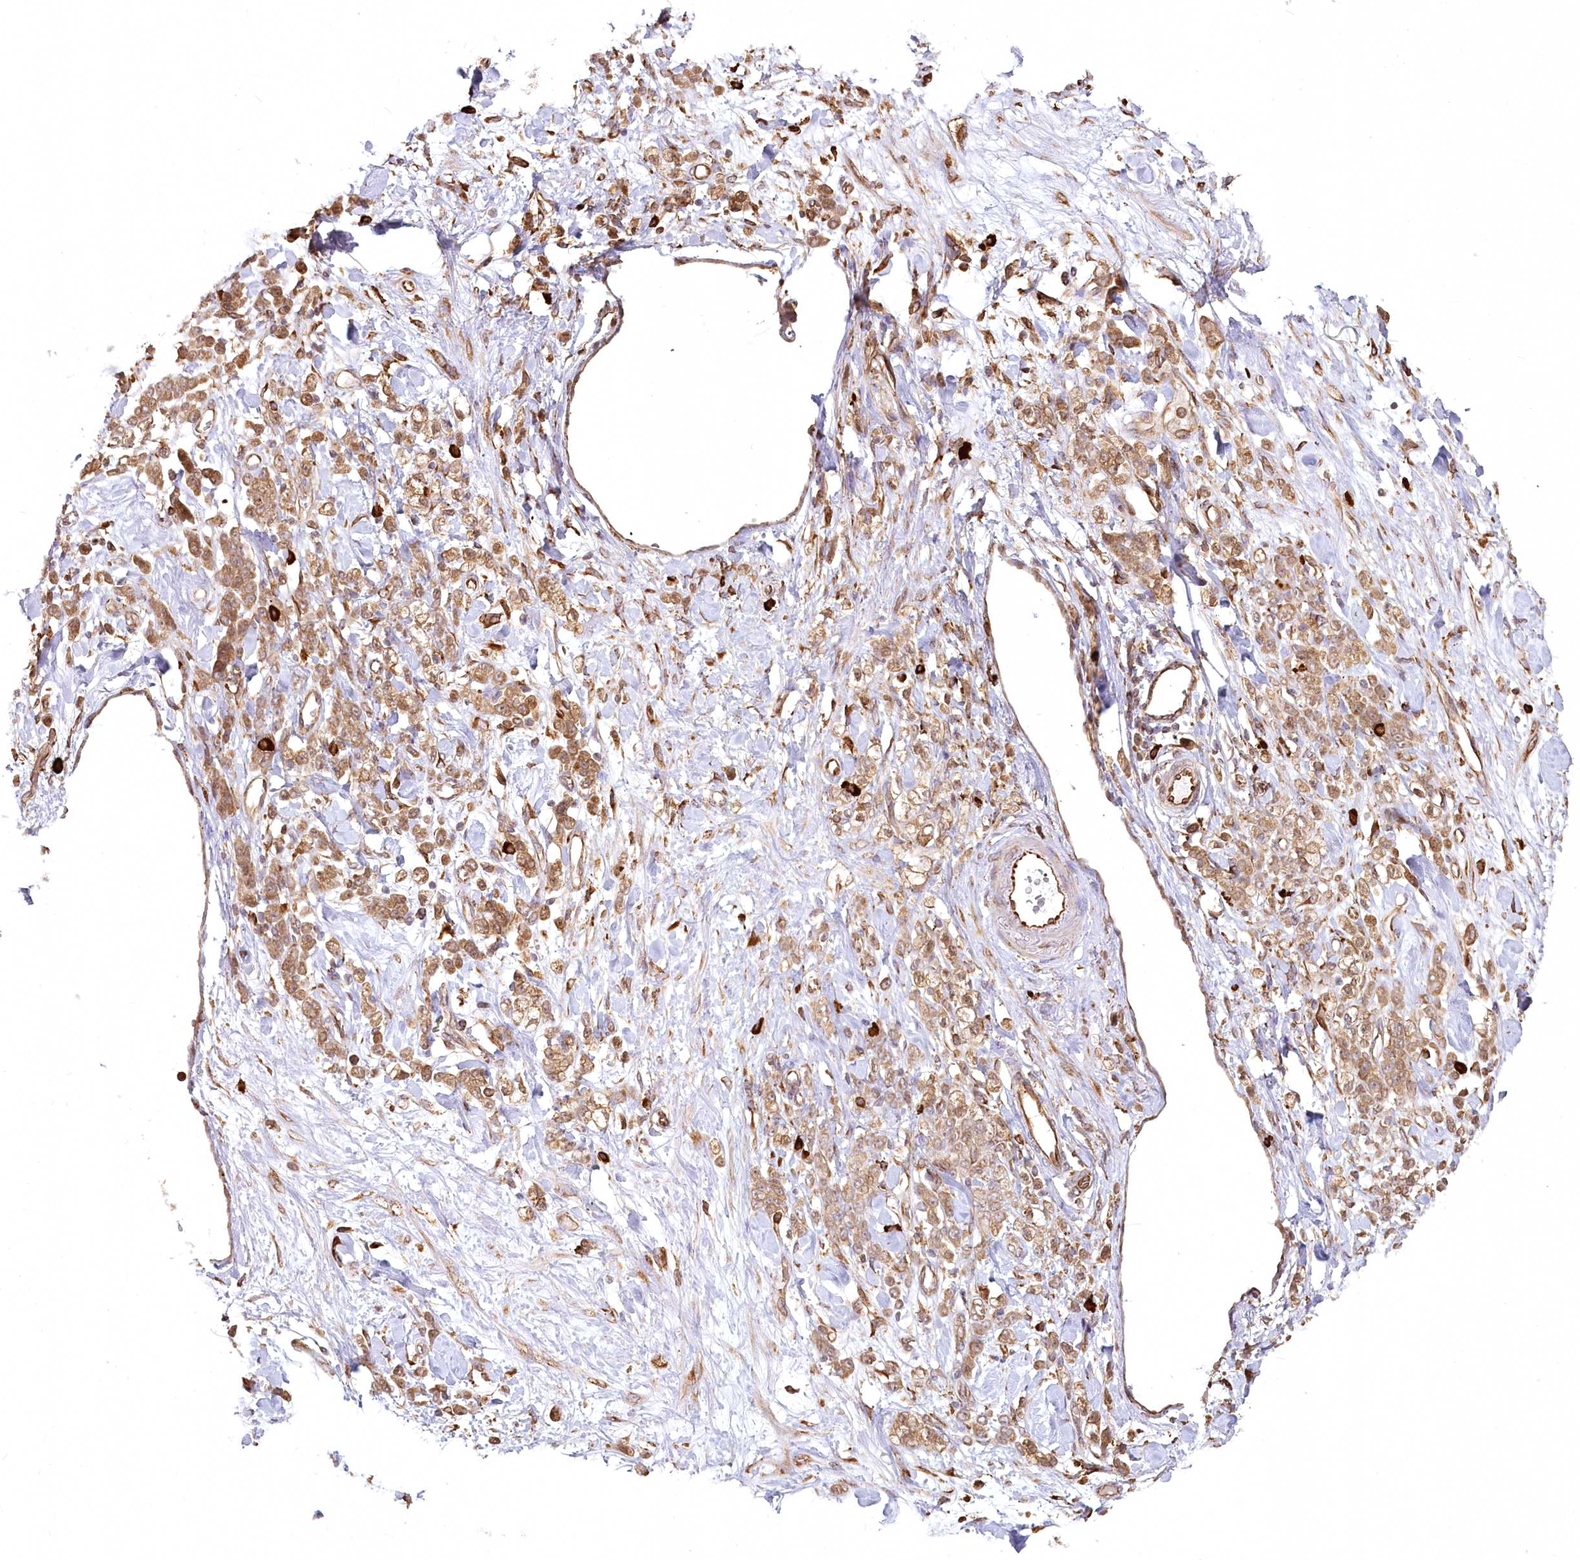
{"staining": {"intensity": "moderate", "quantity": ">75%", "location": "cytoplasmic/membranous"}, "tissue": "stomach cancer", "cell_type": "Tumor cells", "image_type": "cancer", "snomed": [{"axis": "morphology", "description": "Normal tissue, NOS"}, {"axis": "morphology", "description": "Adenocarcinoma, NOS"}, {"axis": "topography", "description": "Stomach"}], "caption": "Human stomach cancer stained with a brown dye exhibits moderate cytoplasmic/membranous positive staining in approximately >75% of tumor cells.", "gene": "FAM13A", "patient": {"sex": "male", "age": 82}}